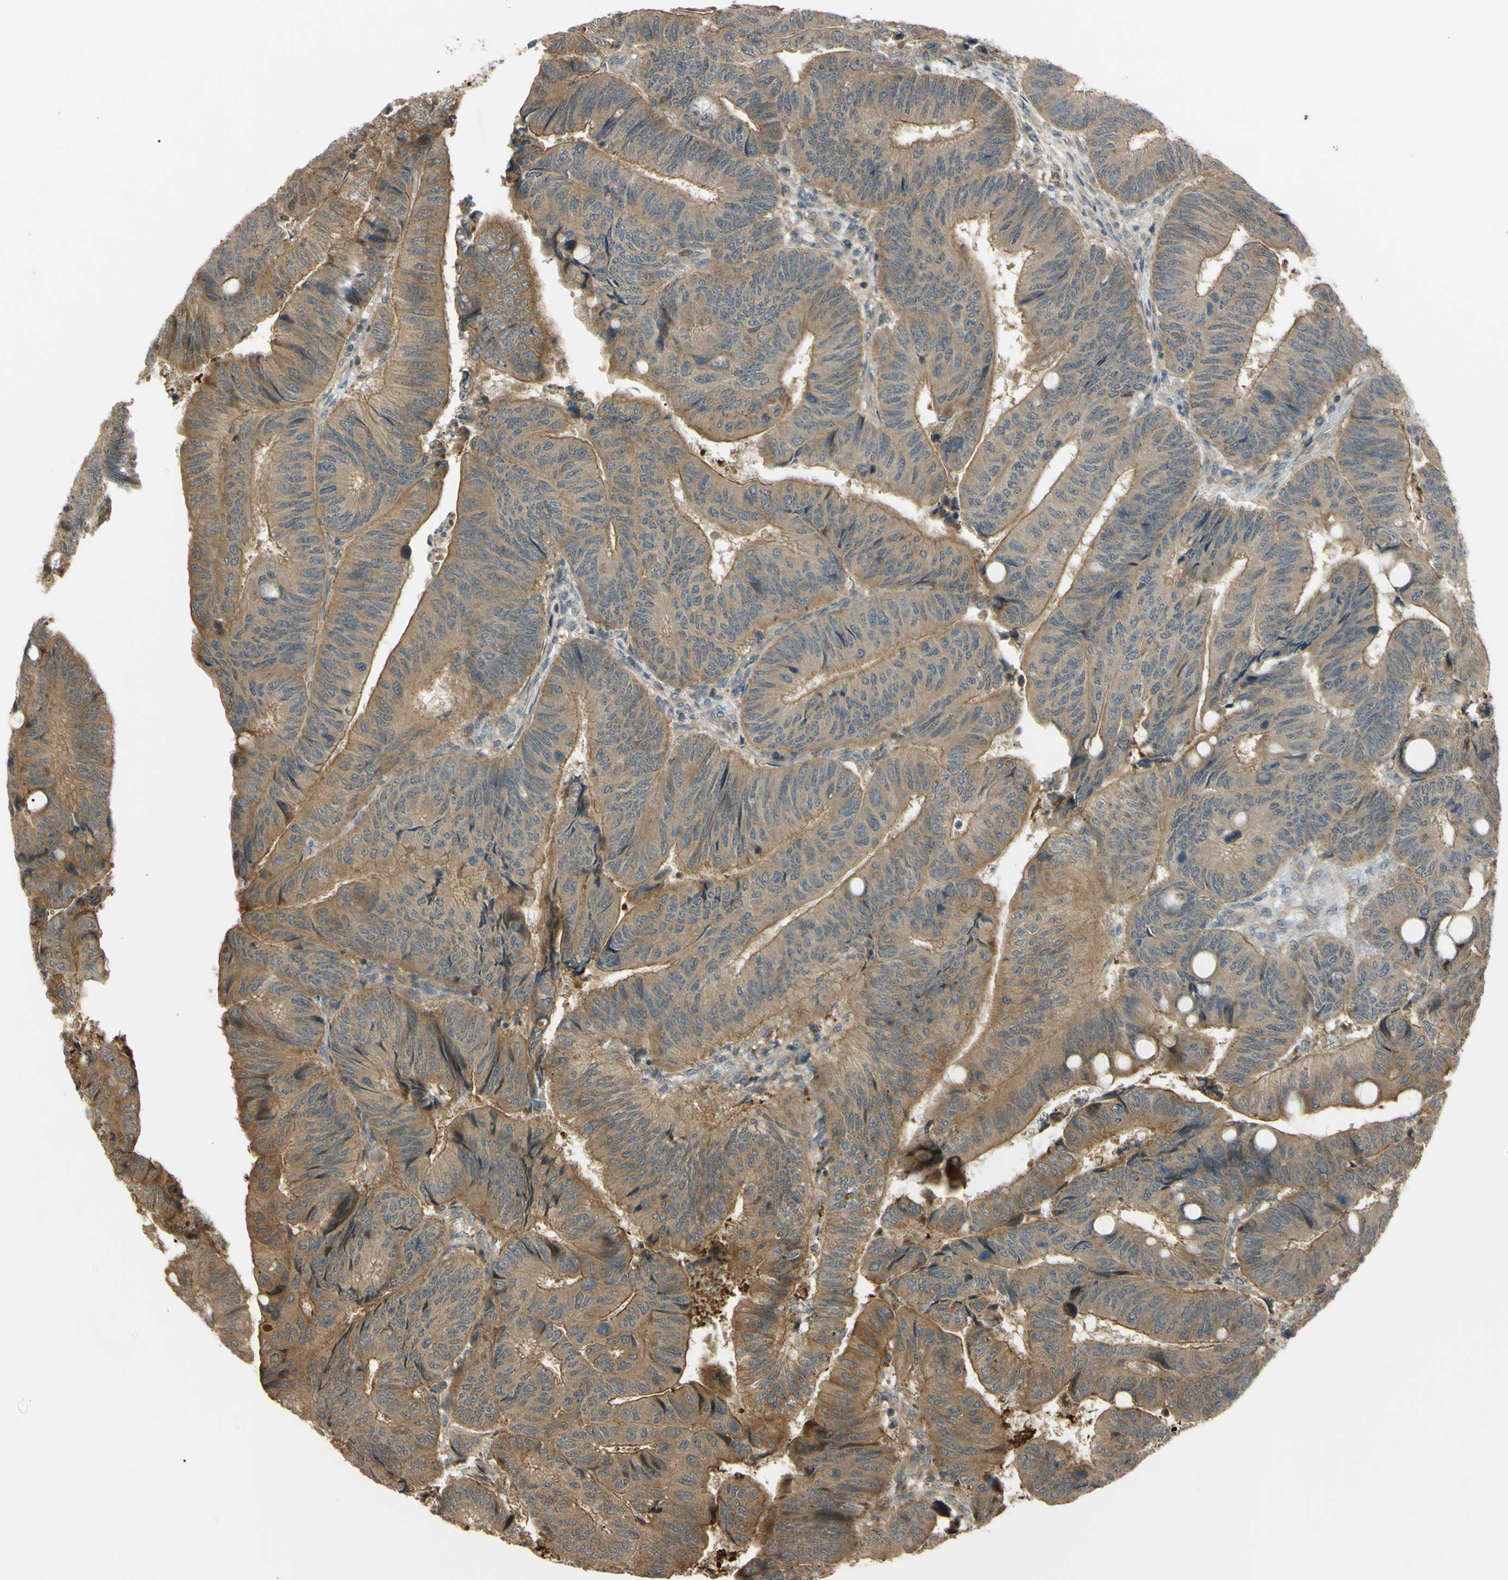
{"staining": {"intensity": "moderate", "quantity": ">75%", "location": "cytoplasmic/membranous"}, "tissue": "colorectal cancer", "cell_type": "Tumor cells", "image_type": "cancer", "snomed": [{"axis": "morphology", "description": "Normal tissue, NOS"}, {"axis": "morphology", "description": "Adenocarcinoma, NOS"}, {"axis": "topography", "description": "Rectum"}, {"axis": "topography", "description": "Peripheral nerve tissue"}], "caption": "Adenocarcinoma (colorectal) tissue exhibits moderate cytoplasmic/membranous positivity in about >75% of tumor cells, visualized by immunohistochemistry.", "gene": "FLII", "patient": {"sex": "male", "age": 92}}